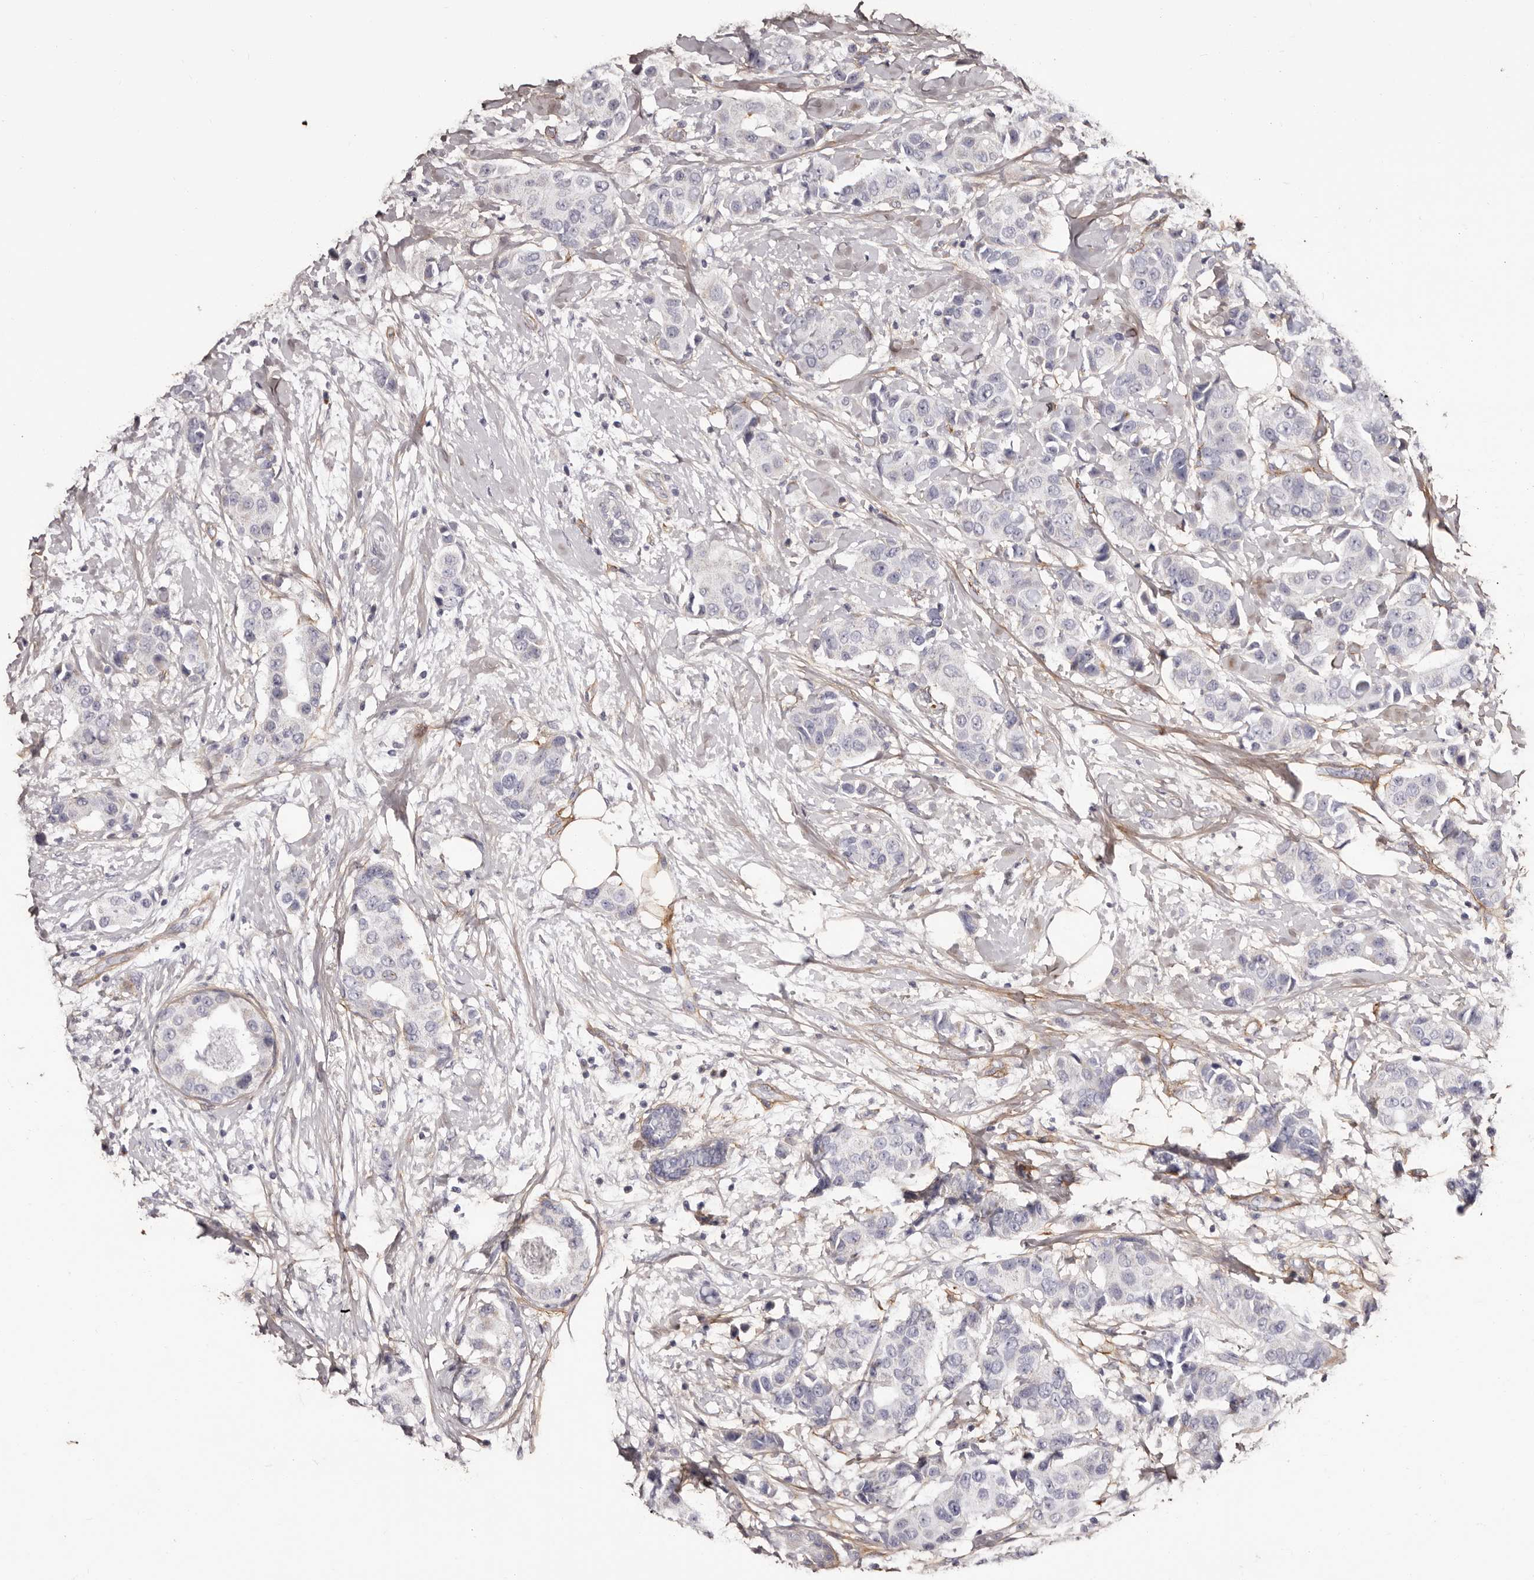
{"staining": {"intensity": "negative", "quantity": "none", "location": "none"}, "tissue": "breast cancer", "cell_type": "Tumor cells", "image_type": "cancer", "snomed": [{"axis": "morphology", "description": "Normal tissue, NOS"}, {"axis": "morphology", "description": "Duct carcinoma"}, {"axis": "topography", "description": "Breast"}], "caption": "Infiltrating ductal carcinoma (breast) was stained to show a protein in brown. There is no significant positivity in tumor cells.", "gene": "COL6A1", "patient": {"sex": "female", "age": 39}}